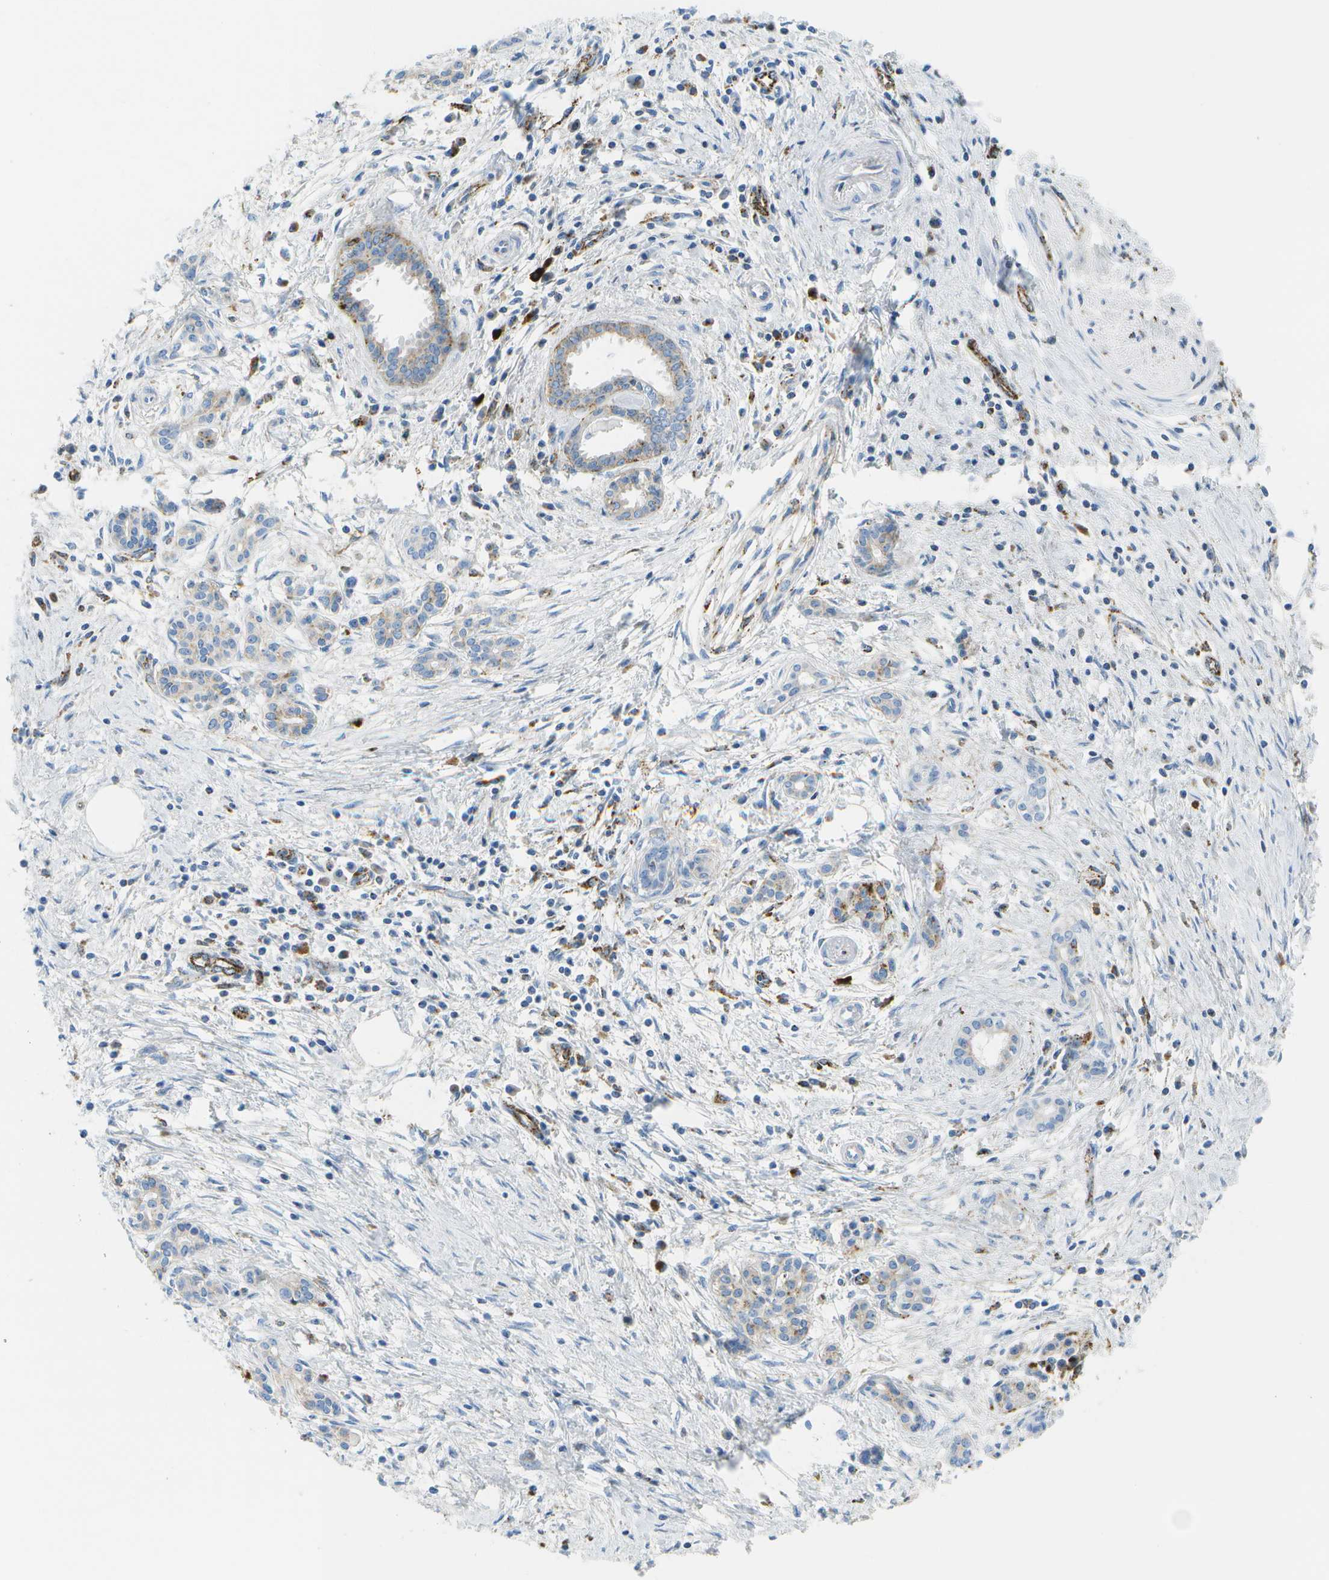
{"staining": {"intensity": "weak", "quantity": "<25%", "location": "cytoplasmic/membranous"}, "tissue": "pancreatic cancer", "cell_type": "Tumor cells", "image_type": "cancer", "snomed": [{"axis": "morphology", "description": "Adenocarcinoma, NOS"}, {"axis": "topography", "description": "Pancreas"}], "caption": "High magnification brightfield microscopy of pancreatic cancer (adenocarcinoma) stained with DAB (3,3'-diaminobenzidine) (brown) and counterstained with hematoxylin (blue): tumor cells show no significant positivity.", "gene": "PRCP", "patient": {"sex": "female", "age": 70}}